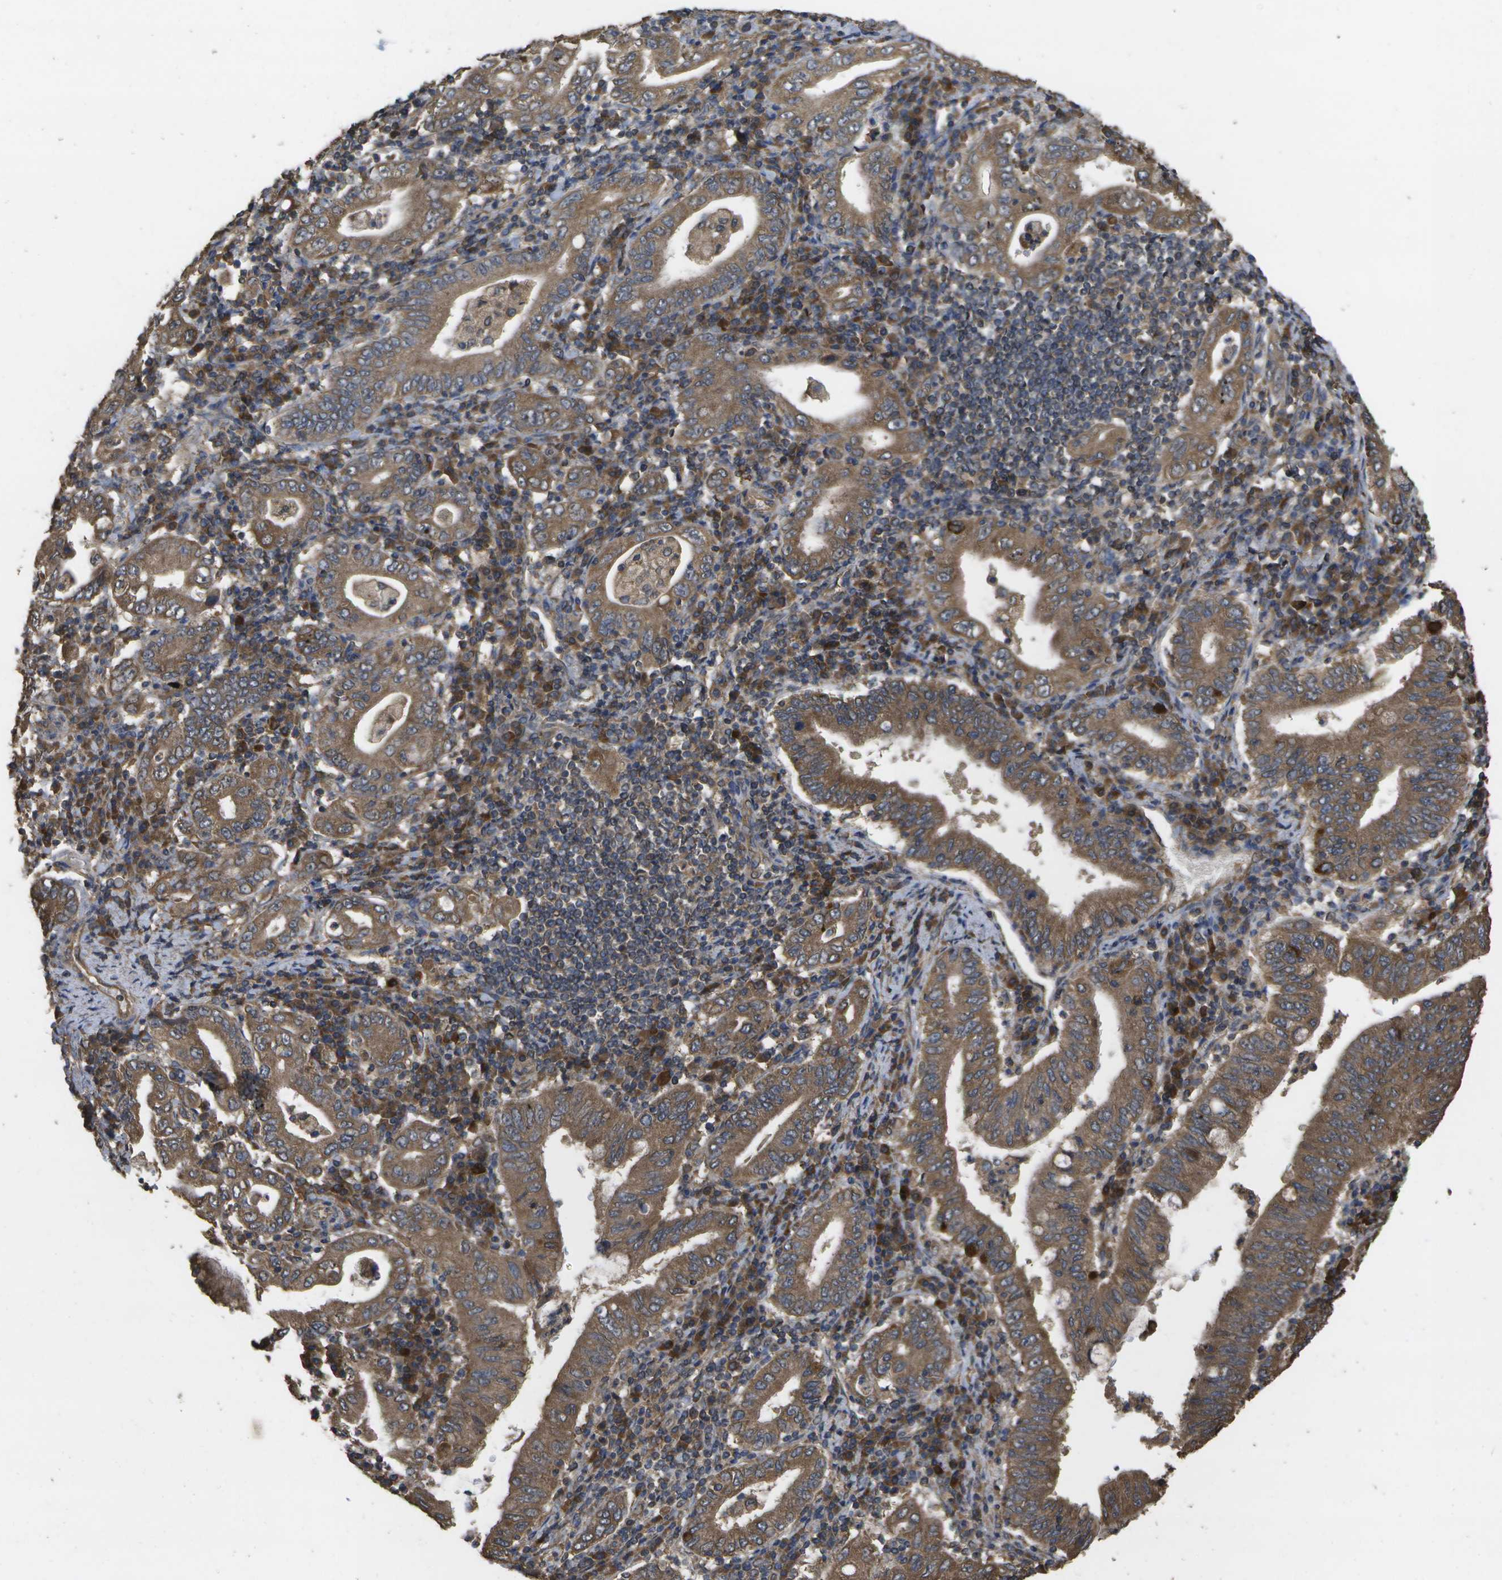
{"staining": {"intensity": "moderate", "quantity": ">75%", "location": "cytoplasmic/membranous"}, "tissue": "stomach cancer", "cell_type": "Tumor cells", "image_type": "cancer", "snomed": [{"axis": "morphology", "description": "Normal tissue, NOS"}, {"axis": "morphology", "description": "Adenocarcinoma, NOS"}, {"axis": "topography", "description": "Esophagus"}, {"axis": "topography", "description": "Stomach, upper"}, {"axis": "topography", "description": "Peripheral nerve tissue"}], "caption": "The photomicrograph exhibits immunohistochemical staining of stomach cancer (adenocarcinoma). There is moderate cytoplasmic/membranous expression is seen in approximately >75% of tumor cells.", "gene": "SACS", "patient": {"sex": "male", "age": 62}}